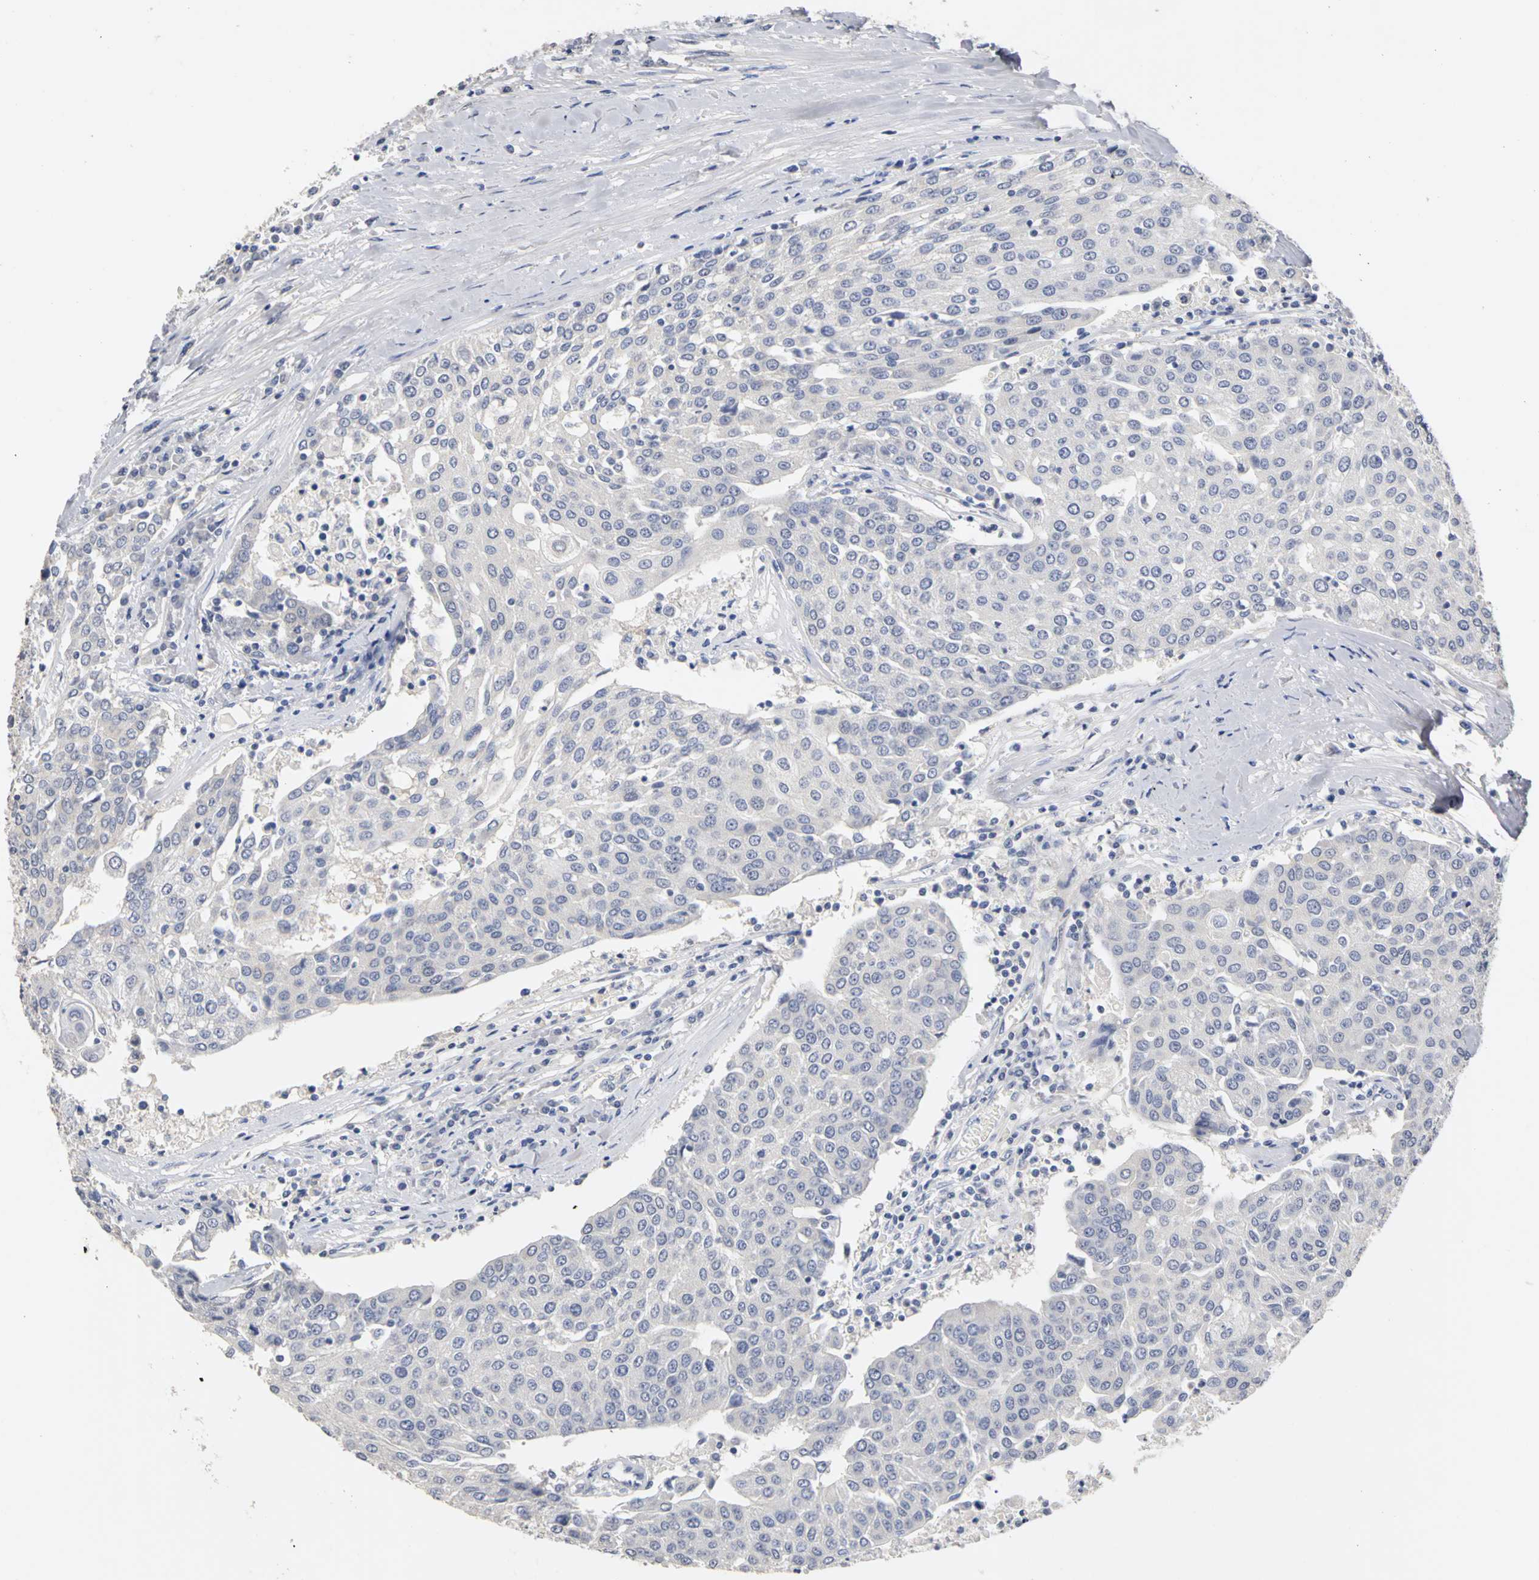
{"staining": {"intensity": "negative", "quantity": "none", "location": "none"}, "tissue": "urothelial cancer", "cell_type": "Tumor cells", "image_type": "cancer", "snomed": [{"axis": "morphology", "description": "Urothelial carcinoma, High grade"}, {"axis": "topography", "description": "Urinary bladder"}], "caption": "High magnification brightfield microscopy of urothelial carcinoma (high-grade) stained with DAB (3,3'-diaminobenzidine) (brown) and counterstained with hematoxylin (blue): tumor cells show no significant expression. Nuclei are stained in blue.", "gene": "PGR", "patient": {"sex": "female", "age": 85}}